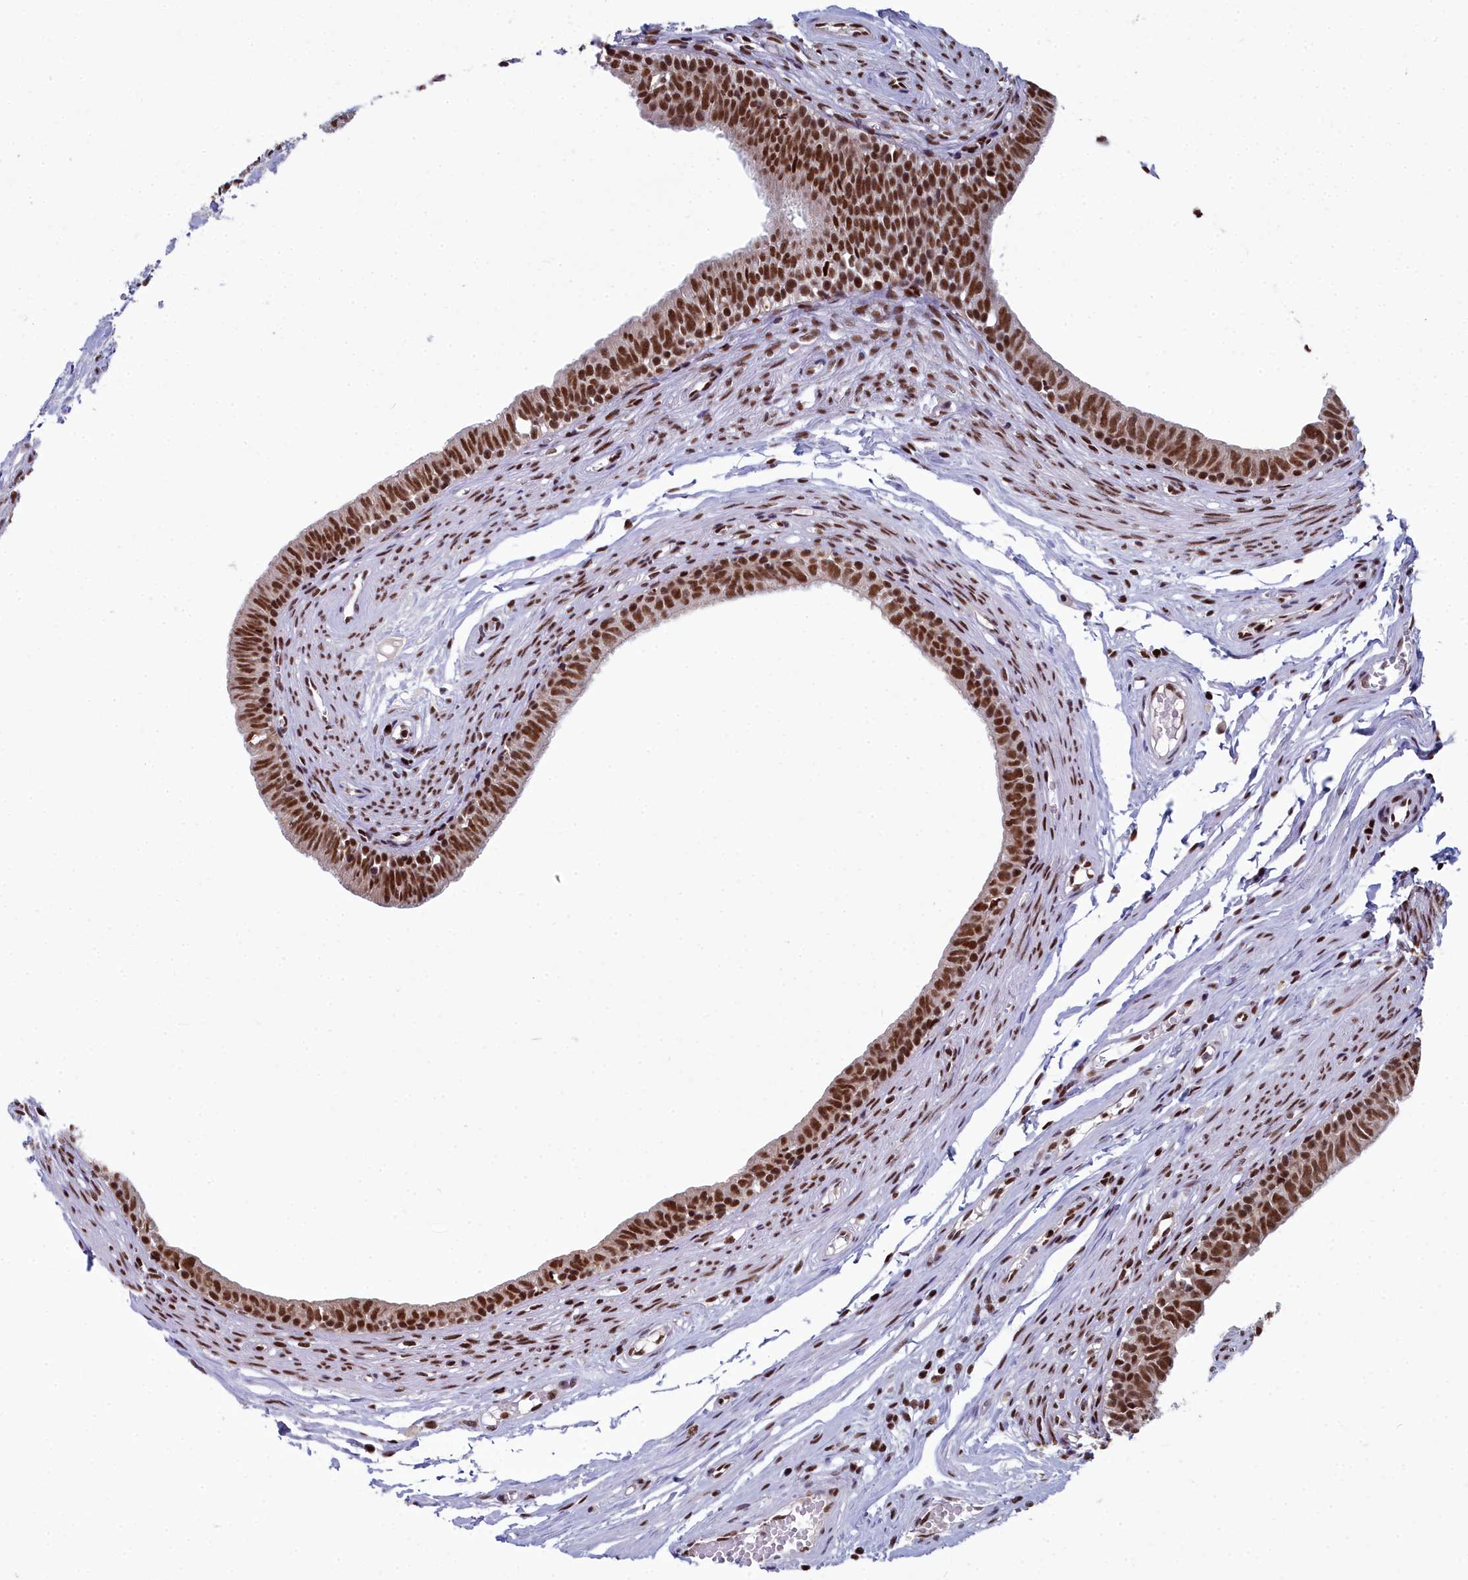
{"staining": {"intensity": "strong", "quantity": ">75%", "location": "nuclear"}, "tissue": "epididymis", "cell_type": "Glandular cells", "image_type": "normal", "snomed": [{"axis": "morphology", "description": "Normal tissue, NOS"}, {"axis": "topography", "description": "Epididymis, spermatic cord, NOS"}], "caption": "Immunohistochemical staining of normal human epididymis shows >75% levels of strong nuclear protein expression in about >75% of glandular cells.", "gene": "SF3B3", "patient": {"sex": "male", "age": 22}}